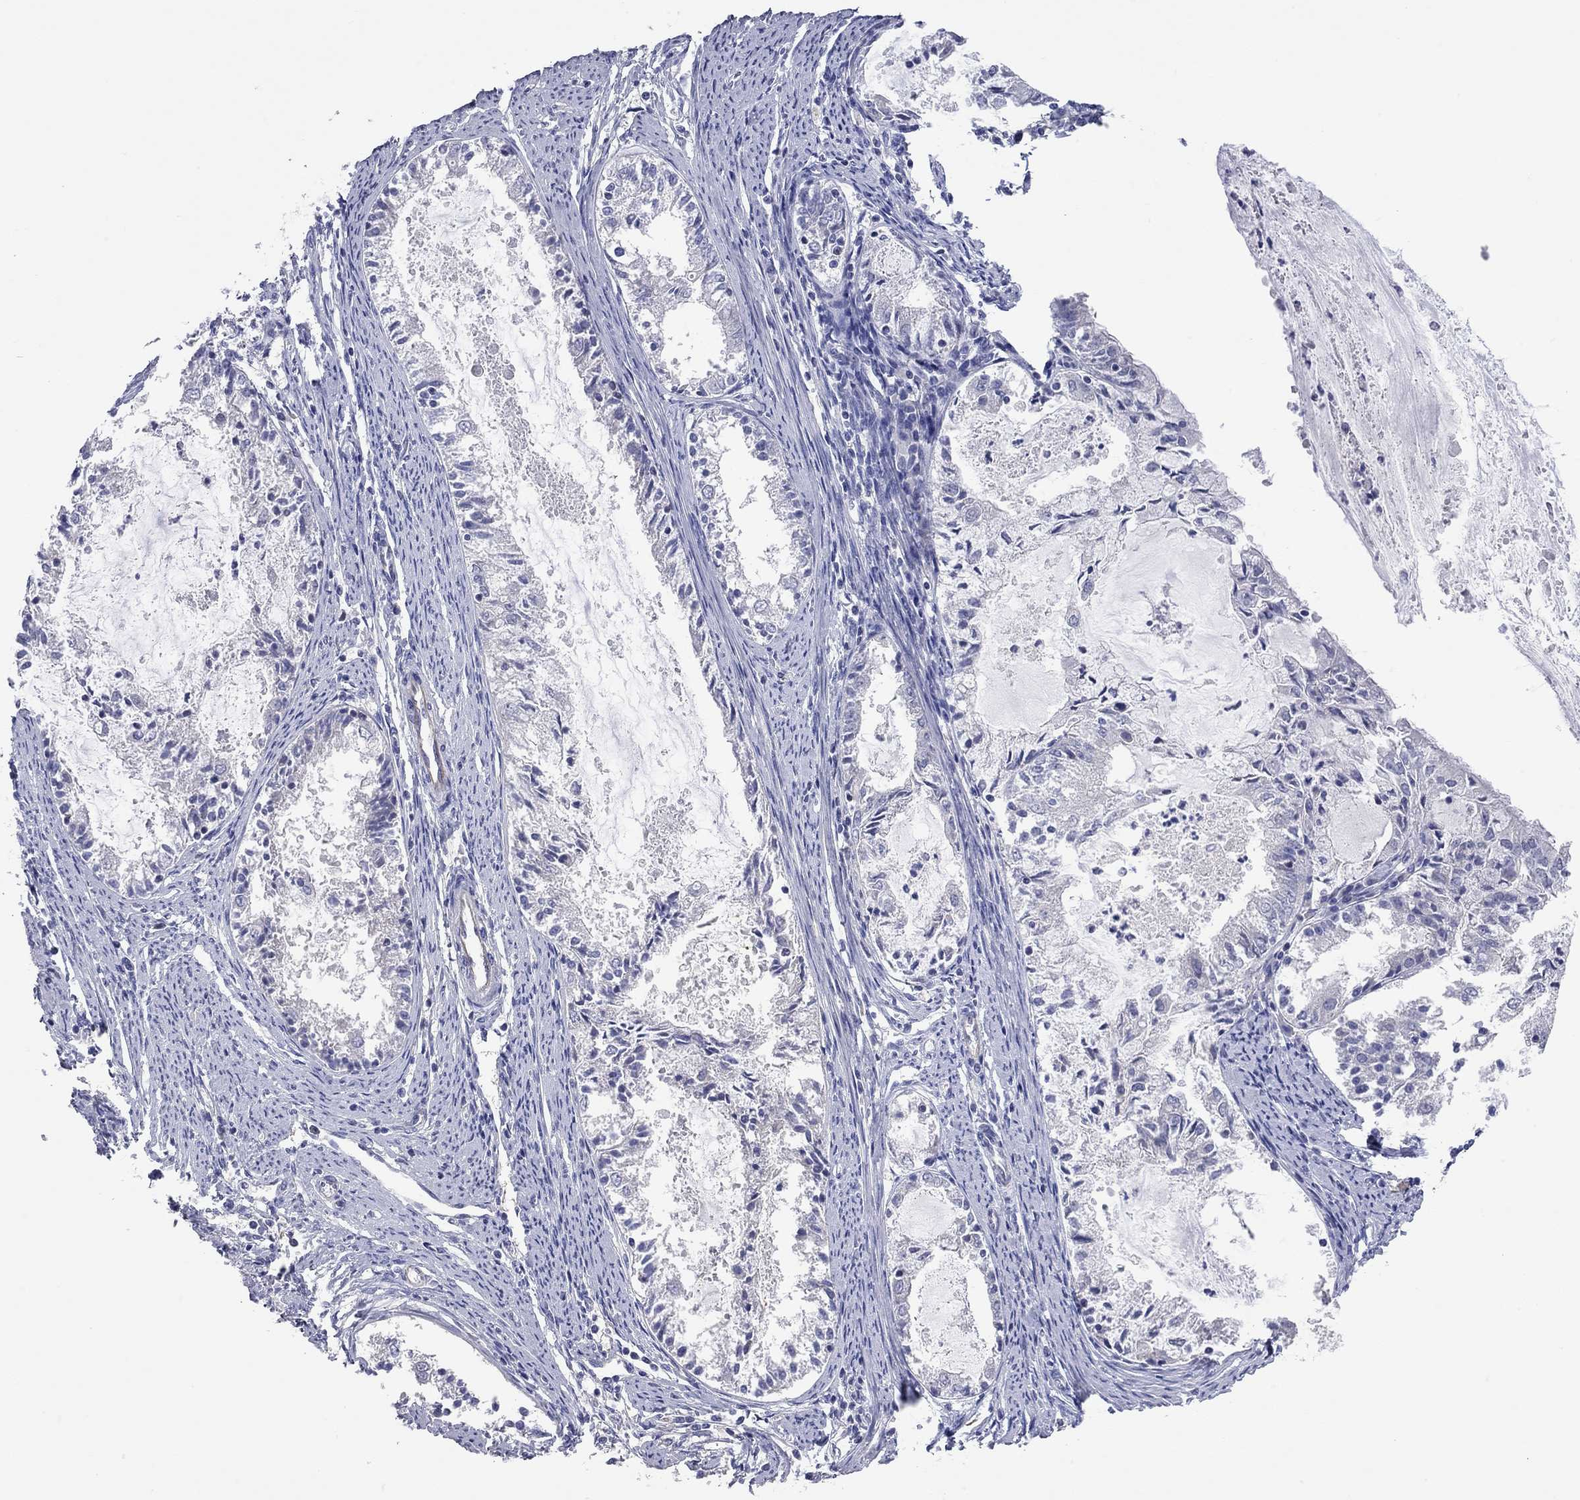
{"staining": {"intensity": "negative", "quantity": "none", "location": "none"}, "tissue": "endometrial cancer", "cell_type": "Tumor cells", "image_type": "cancer", "snomed": [{"axis": "morphology", "description": "Adenocarcinoma, NOS"}, {"axis": "topography", "description": "Endometrium"}], "caption": "There is no significant staining in tumor cells of endometrial cancer (adenocarcinoma).", "gene": "KCNB1", "patient": {"sex": "female", "age": 57}}